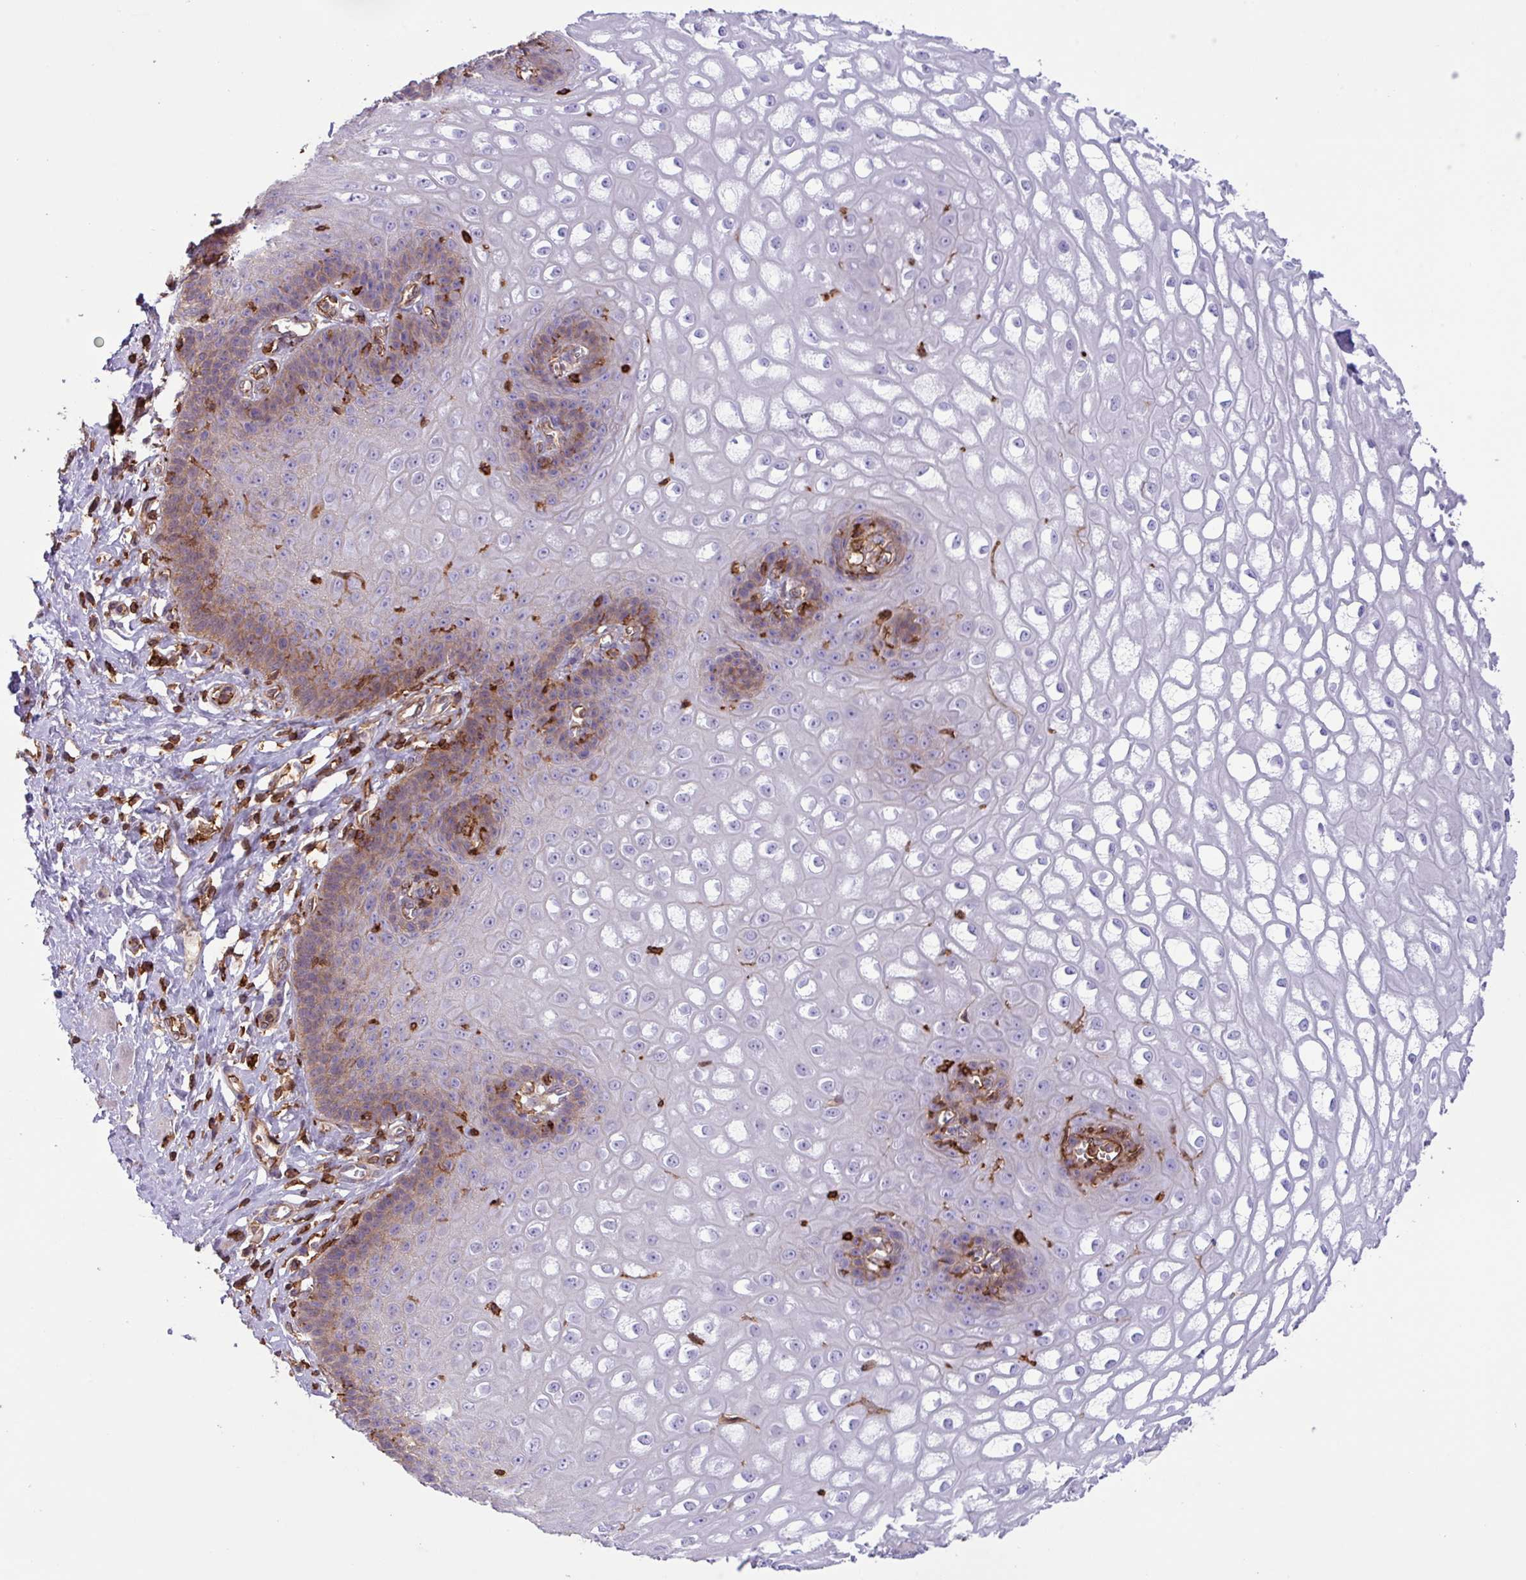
{"staining": {"intensity": "weak", "quantity": "<25%", "location": "cytoplasmic/membranous"}, "tissue": "esophagus", "cell_type": "Squamous epithelial cells", "image_type": "normal", "snomed": [{"axis": "morphology", "description": "Normal tissue, NOS"}, {"axis": "topography", "description": "Esophagus"}], "caption": "An image of esophagus stained for a protein displays no brown staining in squamous epithelial cells. (Brightfield microscopy of DAB immunohistochemistry at high magnification).", "gene": "PPP1R18", "patient": {"sex": "male", "age": 67}}